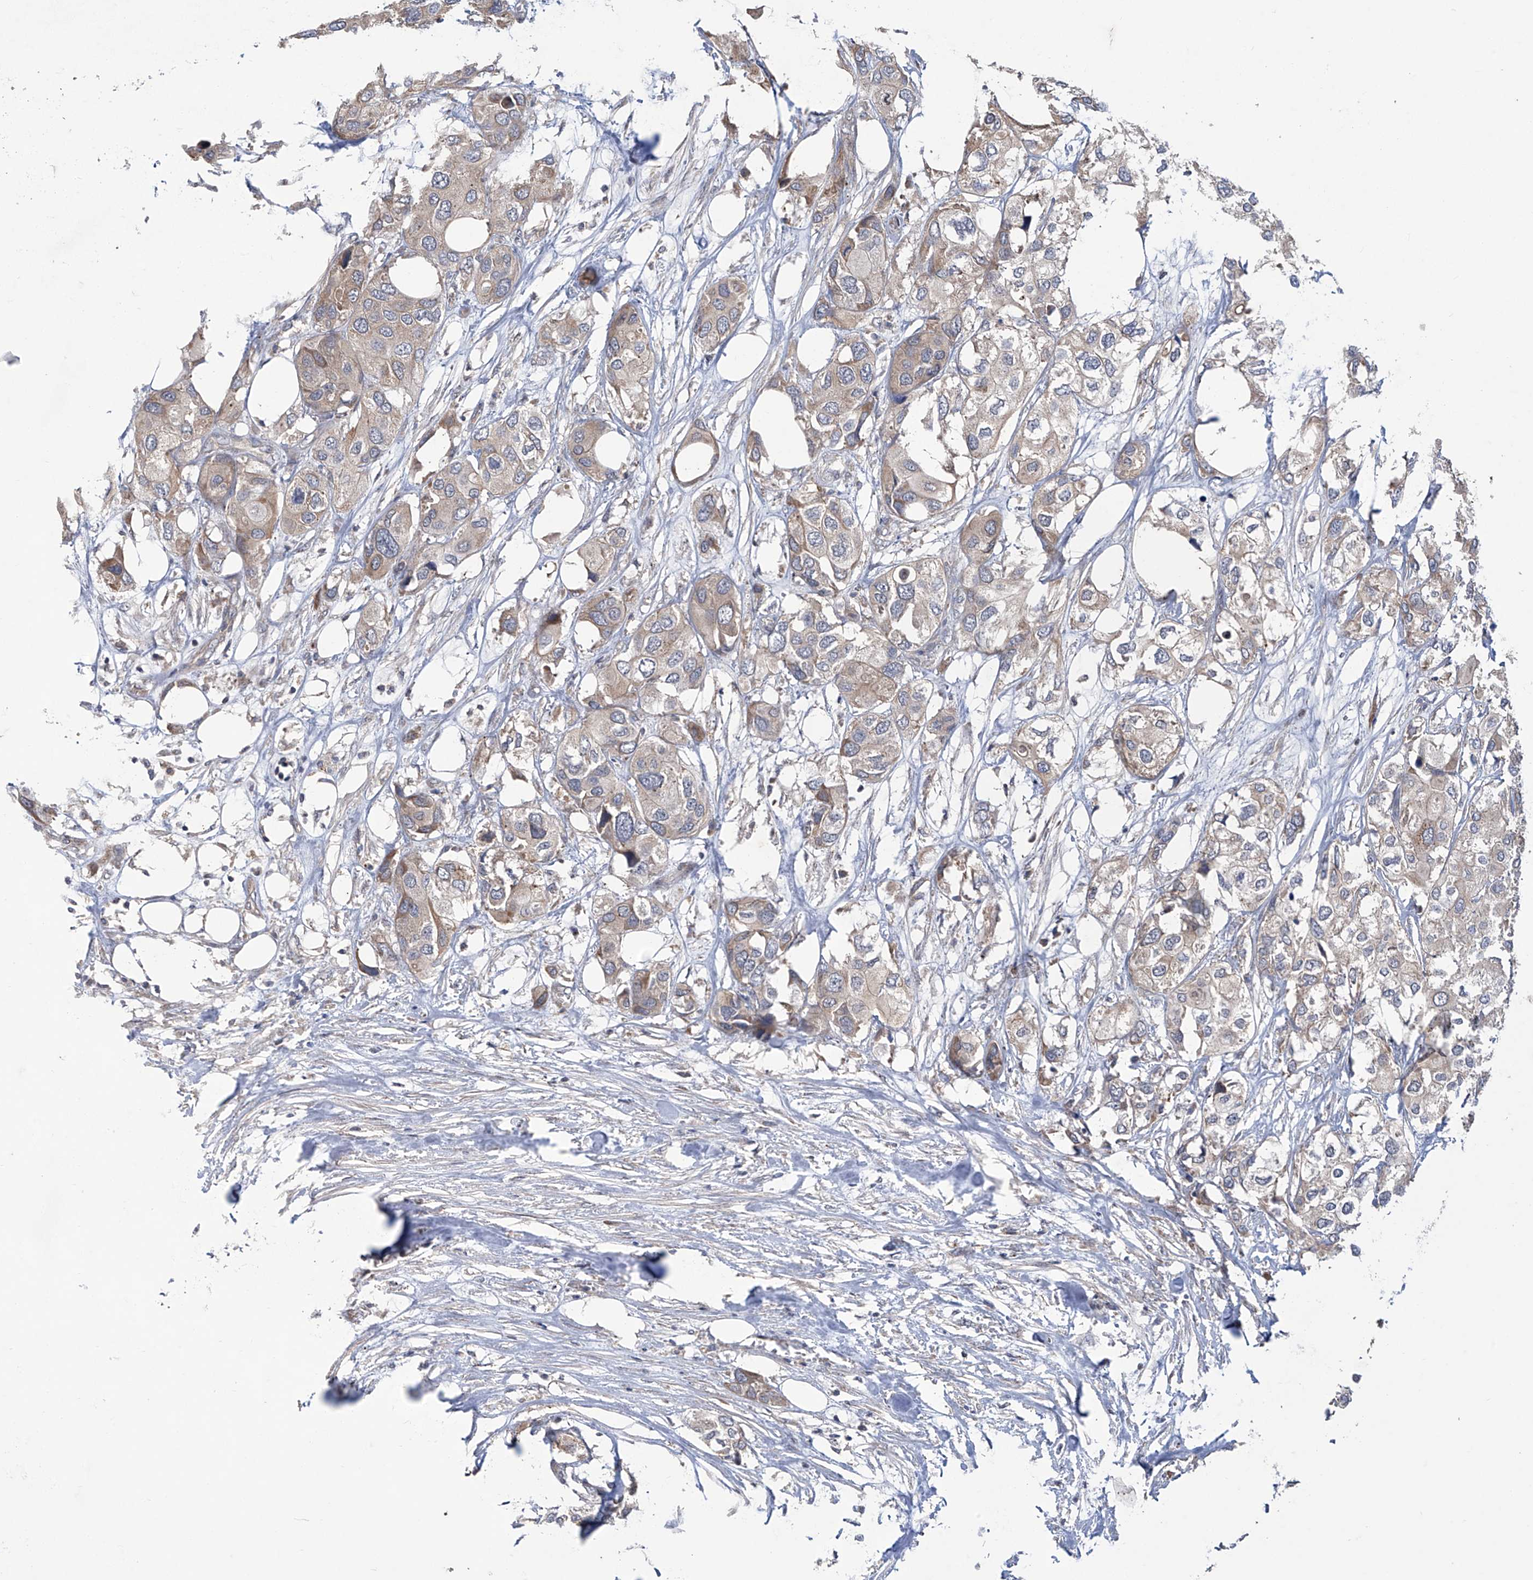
{"staining": {"intensity": "negative", "quantity": "none", "location": "none"}, "tissue": "urothelial cancer", "cell_type": "Tumor cells", "image_type": "cancer", "snomed": [{"axis": "morphology", "description": "Urothelial carcinoma, High grade"}, {"axis": "topography", "description": "Urinary bladder"}], "caption": "Photomicrograph shows no protein staining in tumor cells of high-grade urothelial carcinoma tissue.", "gene": "TRIM60", "patient": {"sex": "male", "age": 64}}